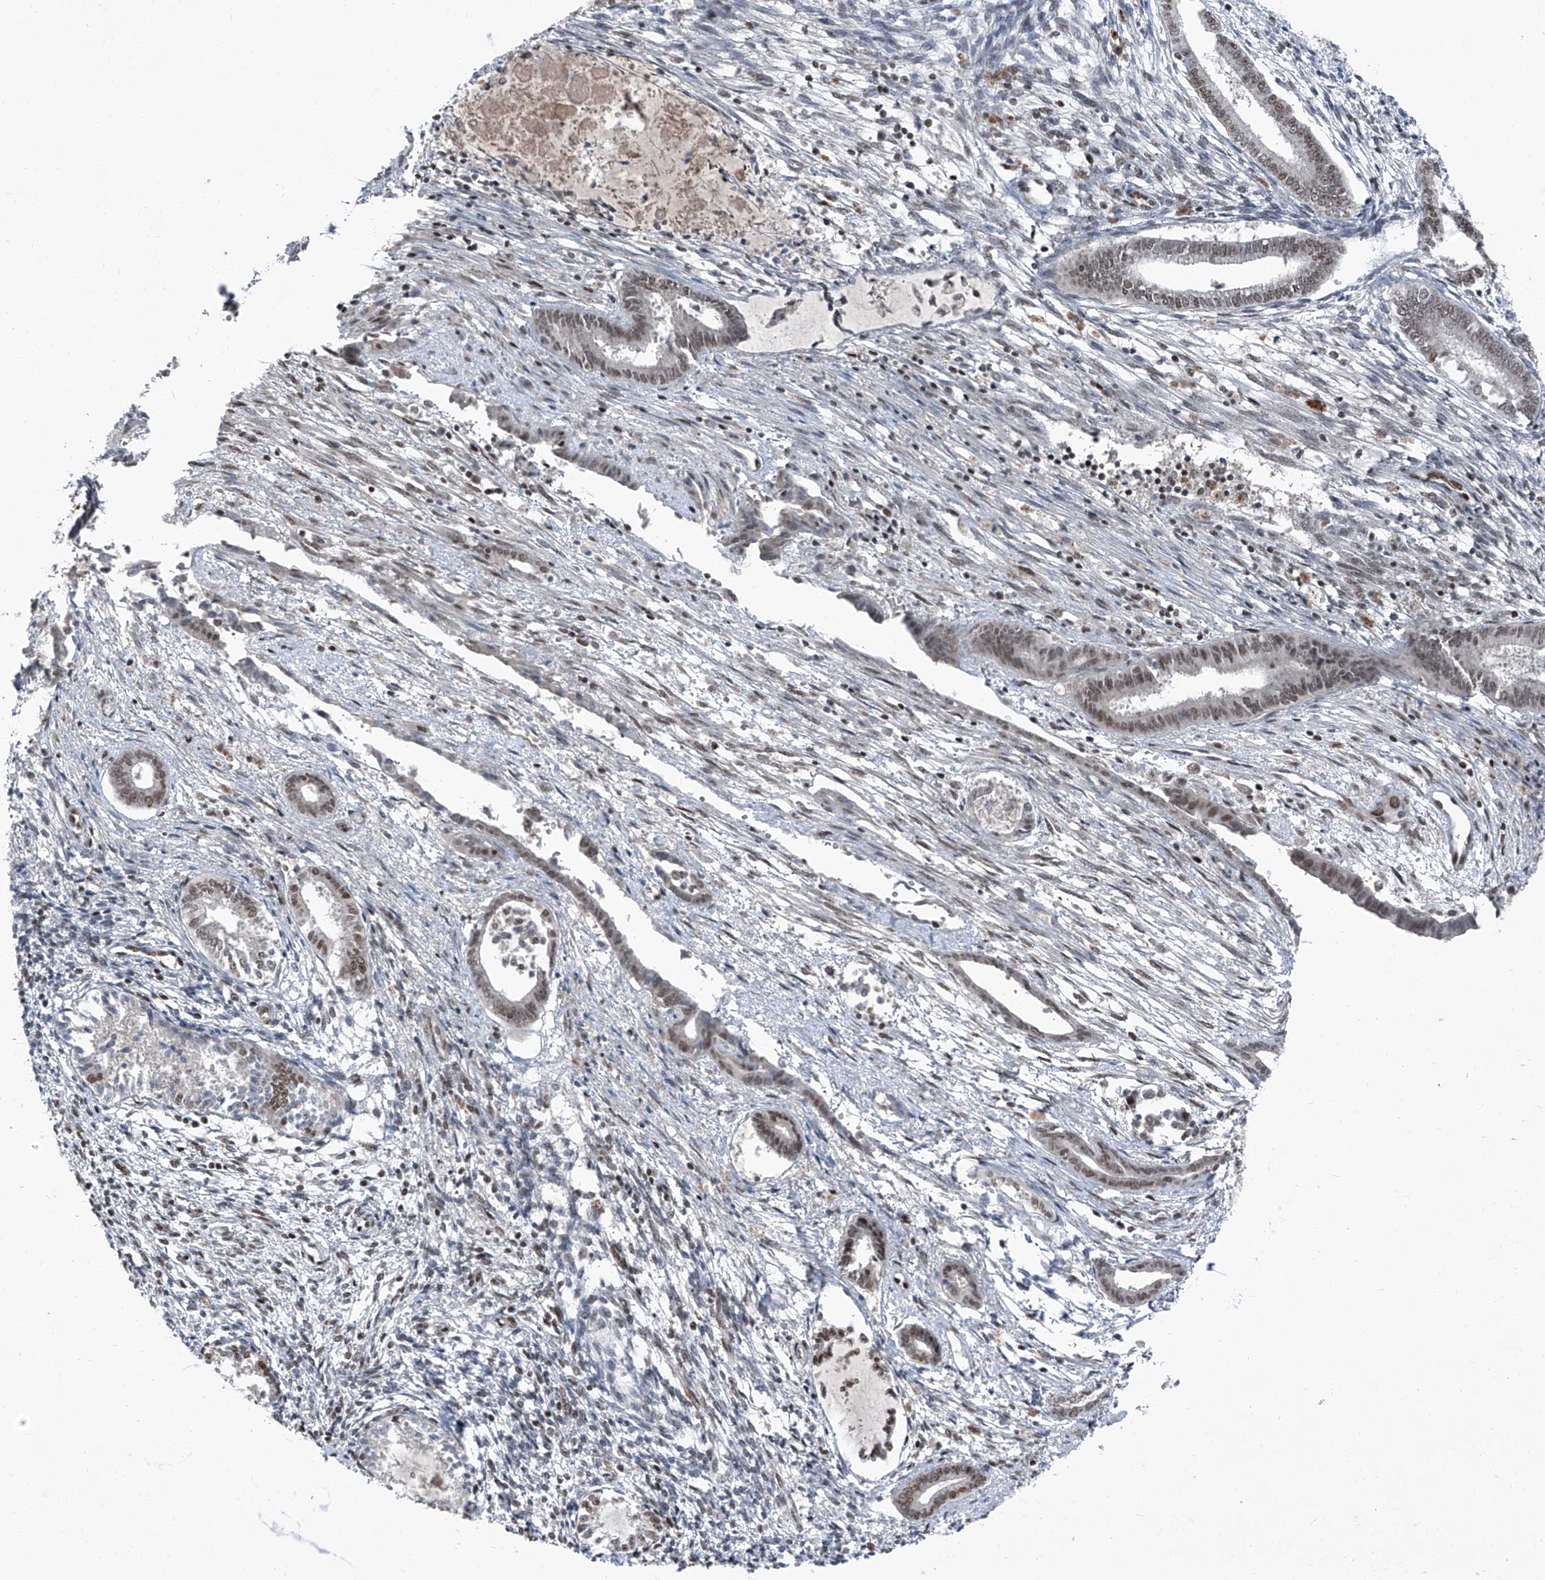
{"staining": {"intensity": "moderate", "quantity": "25%-75%", "location": "nuclear"}, "tissue": "endometrium", "cell_type": "Cells in endometrial stroma", "image_type": "normal", "snomed": [{"axis": "morphology", "description": "Normal tissue, NOS"}, {"axis": "topography", "description": "Endometrium"}], "caption": "Immunohistochemical staining of benign endometrium exhibits moderate nuclear protein staining in approximately 25%-75% of cells in endometrial stroma. (IHC, brightfield microscopy, high magnification).", "gene": "BMI1", "patient": {"sex": "female", "age": 56}}